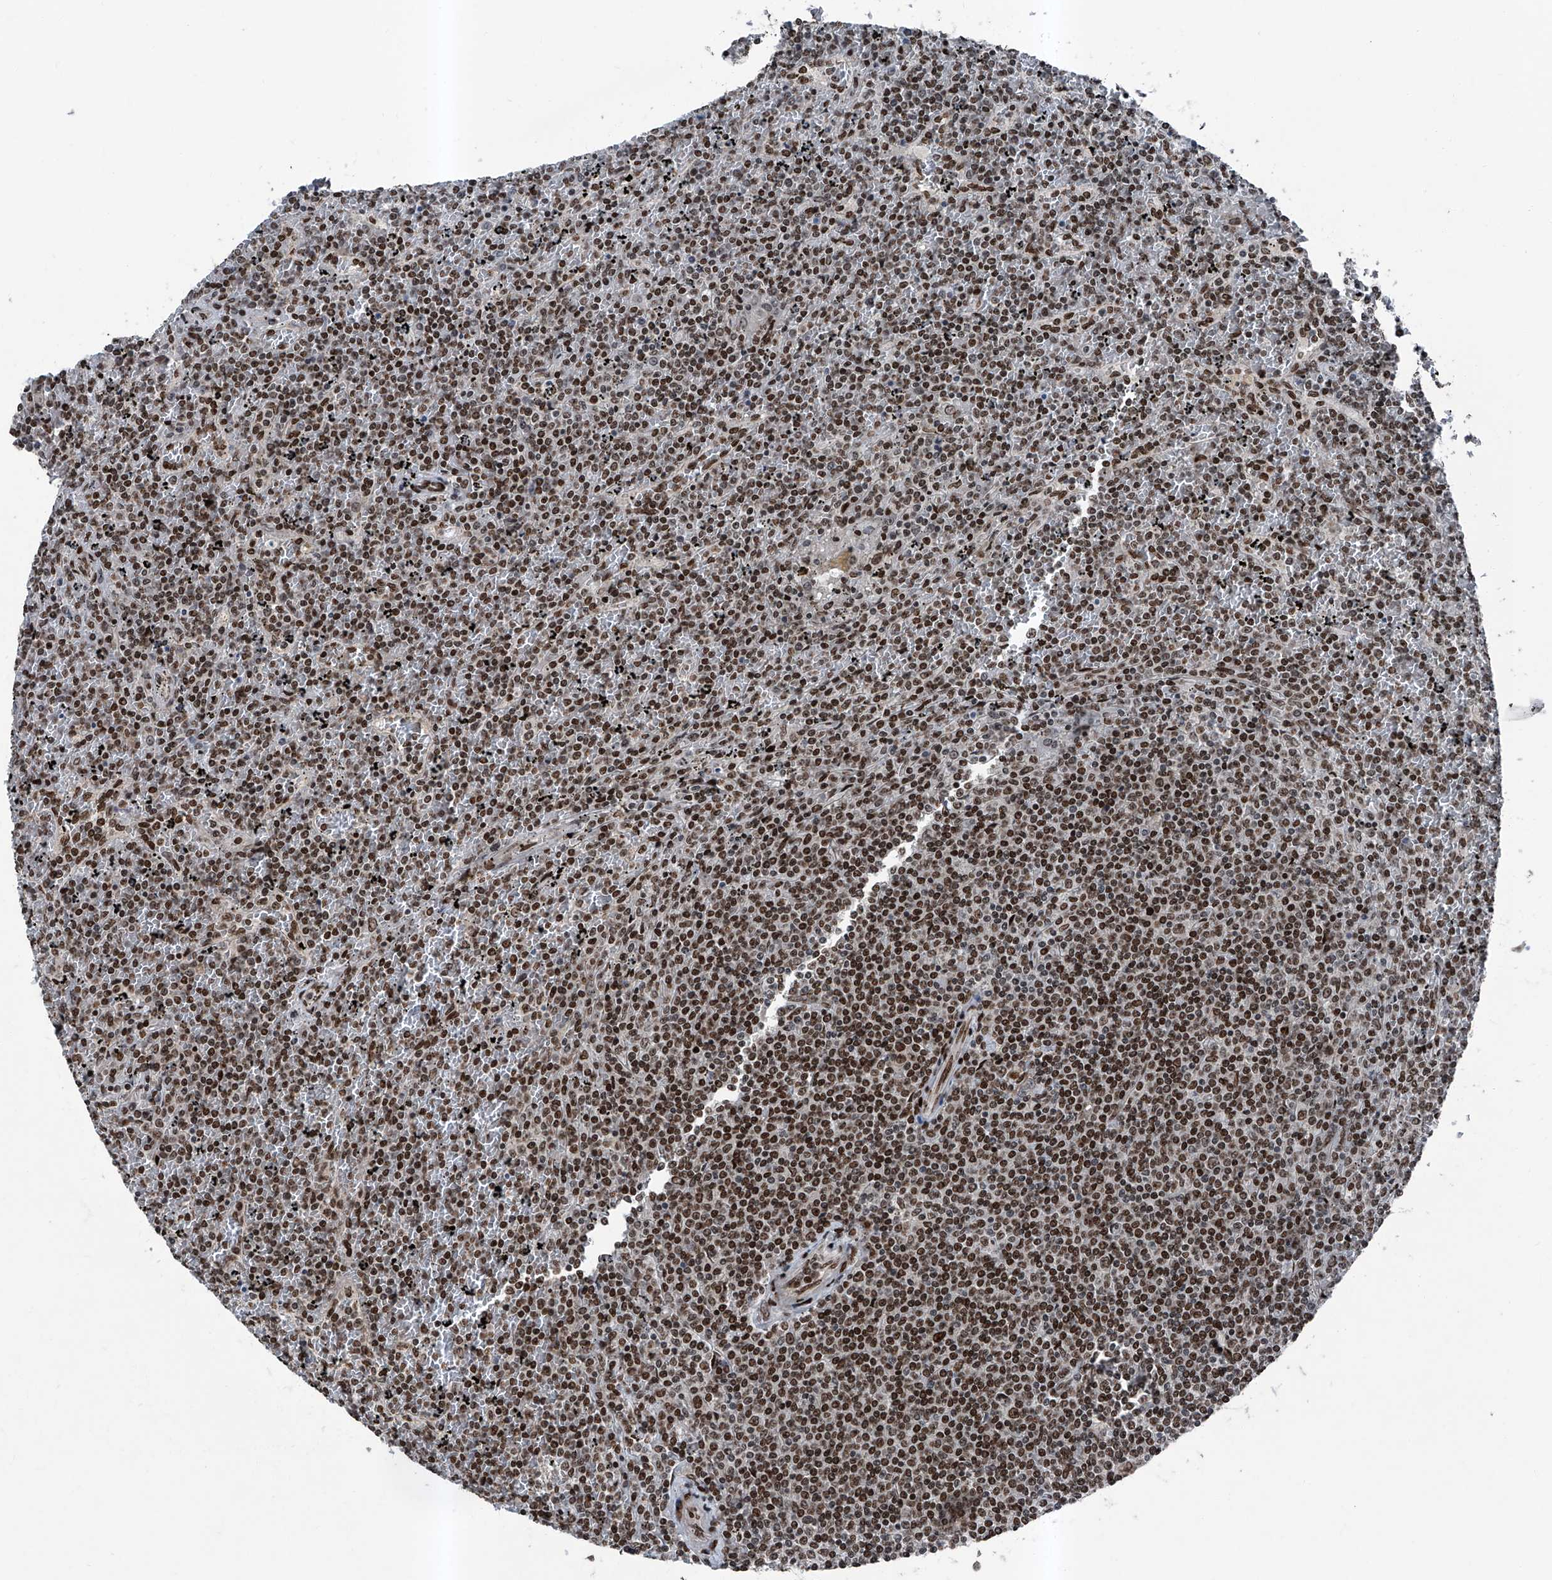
{"staining": {"intensity": "strong", "quantity": ">75%", "location": "nuclear"}, "tissue": "lymphoma", "cell_type": "Tumor cells", "image_type": "cancer", "snomed": [{"axis": "morphology", "description": "Malignant lymphoma, non-Hodgkin's type, Low grade"}, {"axis": "topography", "description": "Spleen"}], "caption": "Protein staining by IHC reveals strong nuclear positivity in about >75% of tumor cells in lymphoma.", "gene": "BMI1", "patient": {"sex": "female", "age": 19}}